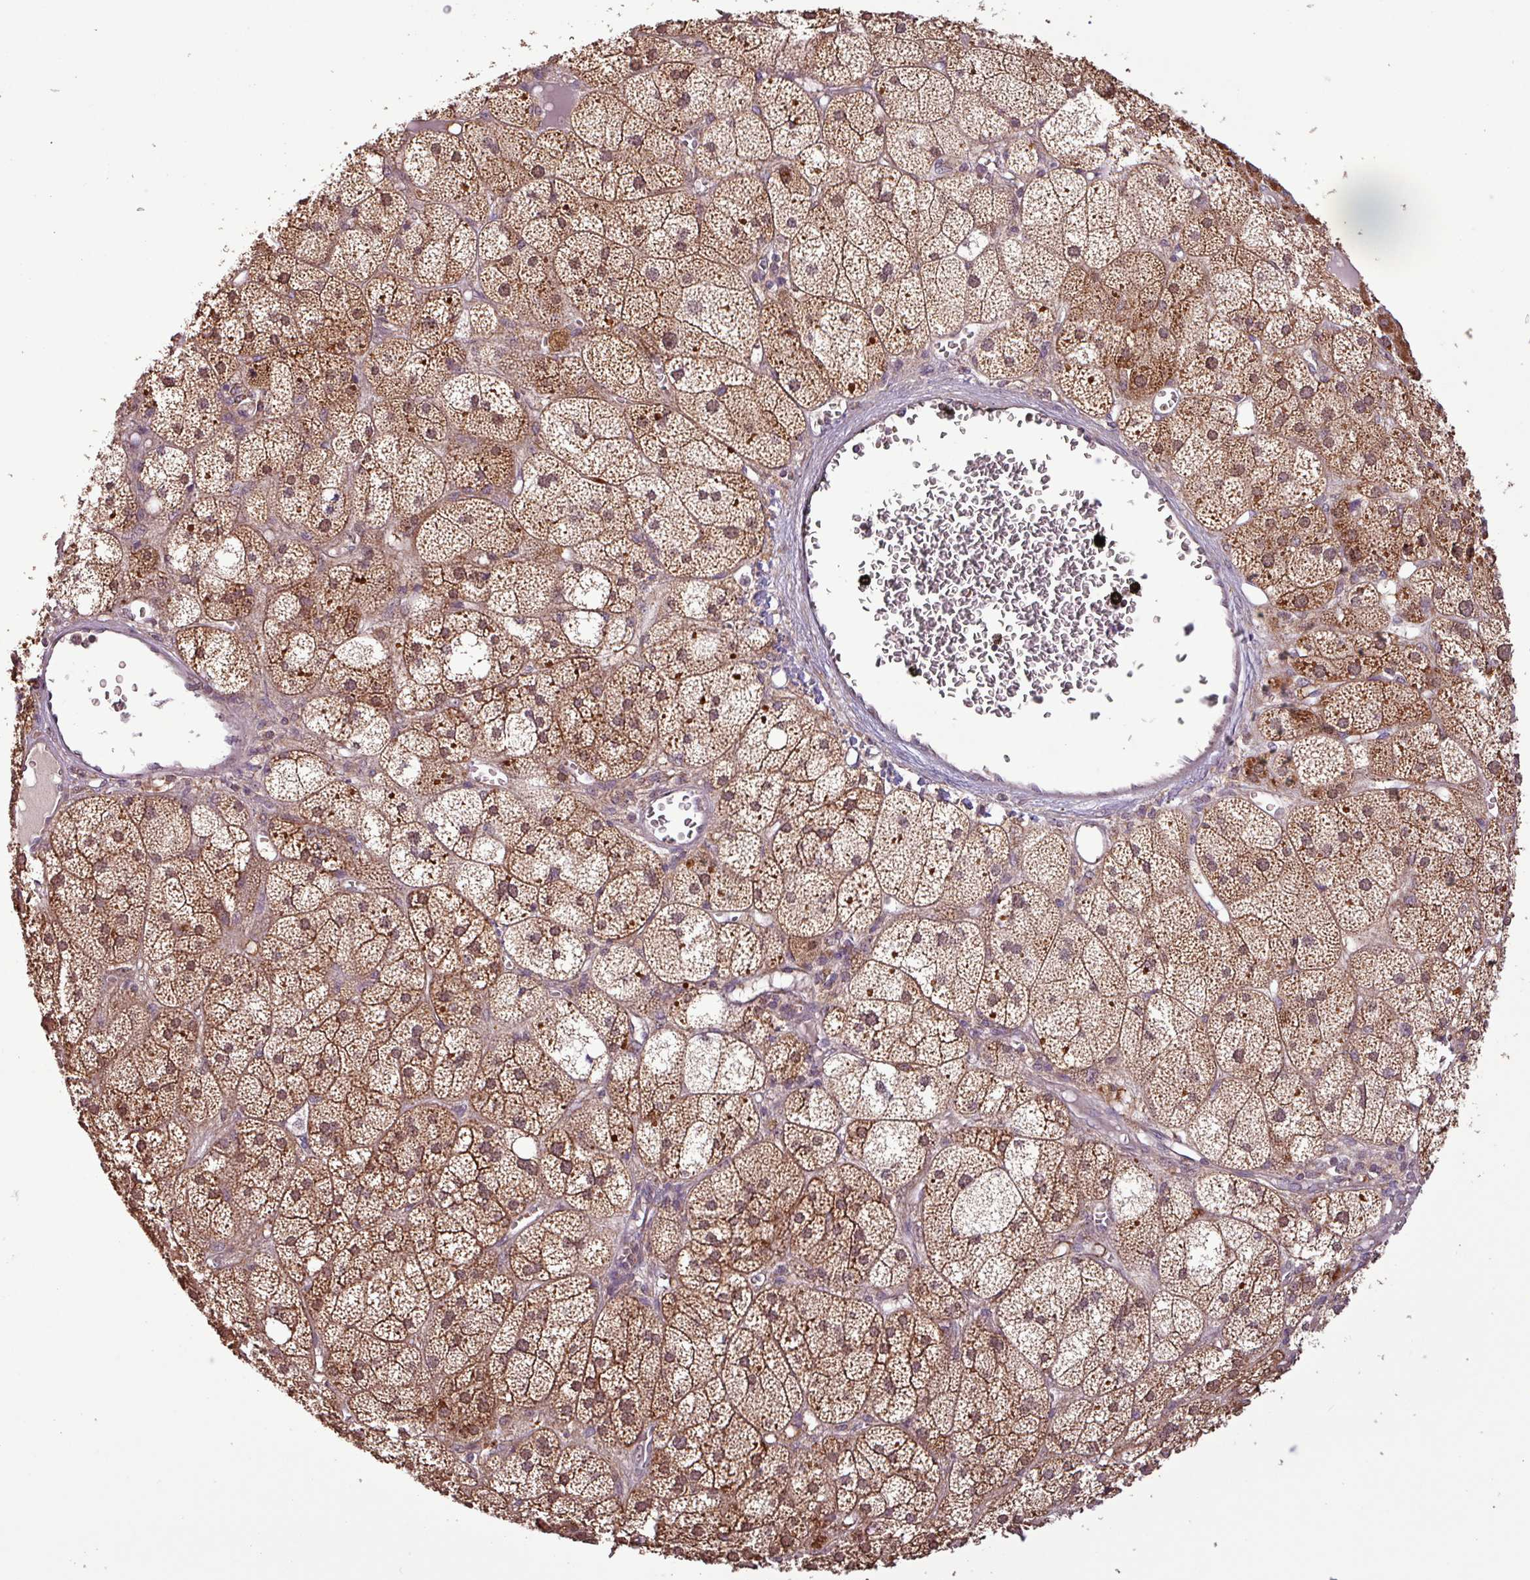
{"staining": {"intensity": "moderate", "quantity": ">75%", "location": "cytoplasmic/membranous,nuclear"}, "tissue": "adrenal gland", "cell_type": "Glandular cells", "image_type": "normal", "snomed": [{"axis": "morphology", "description": "Normal tissue, NOS"}, {"axis": "topography", "description": "Adrenal gland"}], "caption": "This photomicrograph demonstrates IHC staining of benign adrenal gland, with medium moderate cytoplasmic/membranous,nuclear staining in about >75% of glandular cells.", "gene": "MCTP2", "patient": {"sex": "female", "age": 61}}